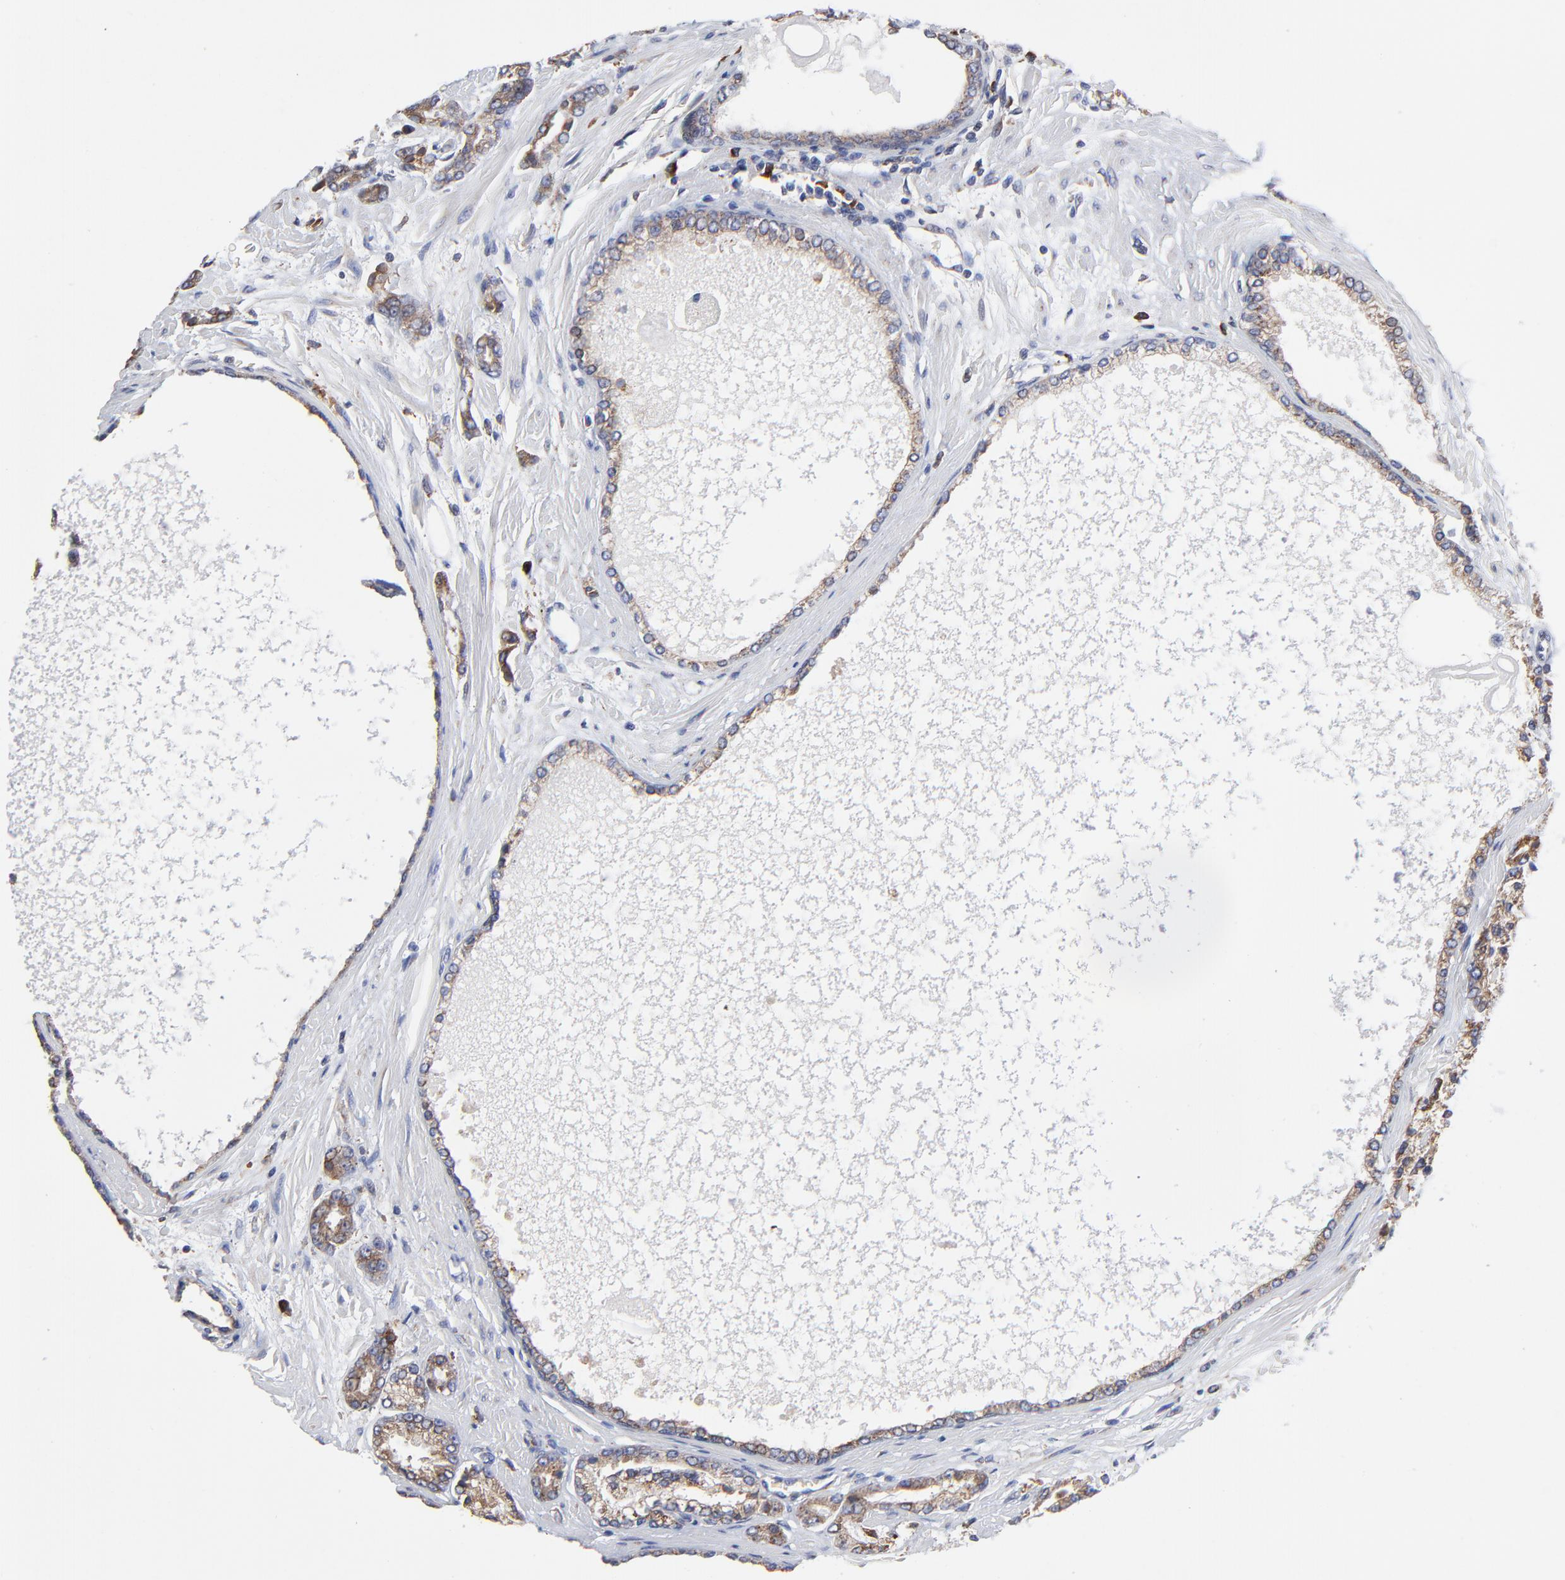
{"staining": {"intensity": "weak", "quantity": ">75%", "location": "cytoplasmic/membranous"}, "tissue": "prostate cancer", "cell_type": "Tumor cells", "image_type": "cancer", "snomed": [{"axis": "morphology", "description": "Adenocarcinoma, High grade"}, {"axis": "topography", "description": "Prostate"}], "caption": "IHC of human prostate cancer (adenocarcinoma (high-grade)) shows low levels of weak cytoplasmic/membranous expression in about >75% of tumor cells. (IHC, brightfield microscopy, high magnification).", "gene": "LMAN1", "patient": {"sex": "male", "age": 71}}